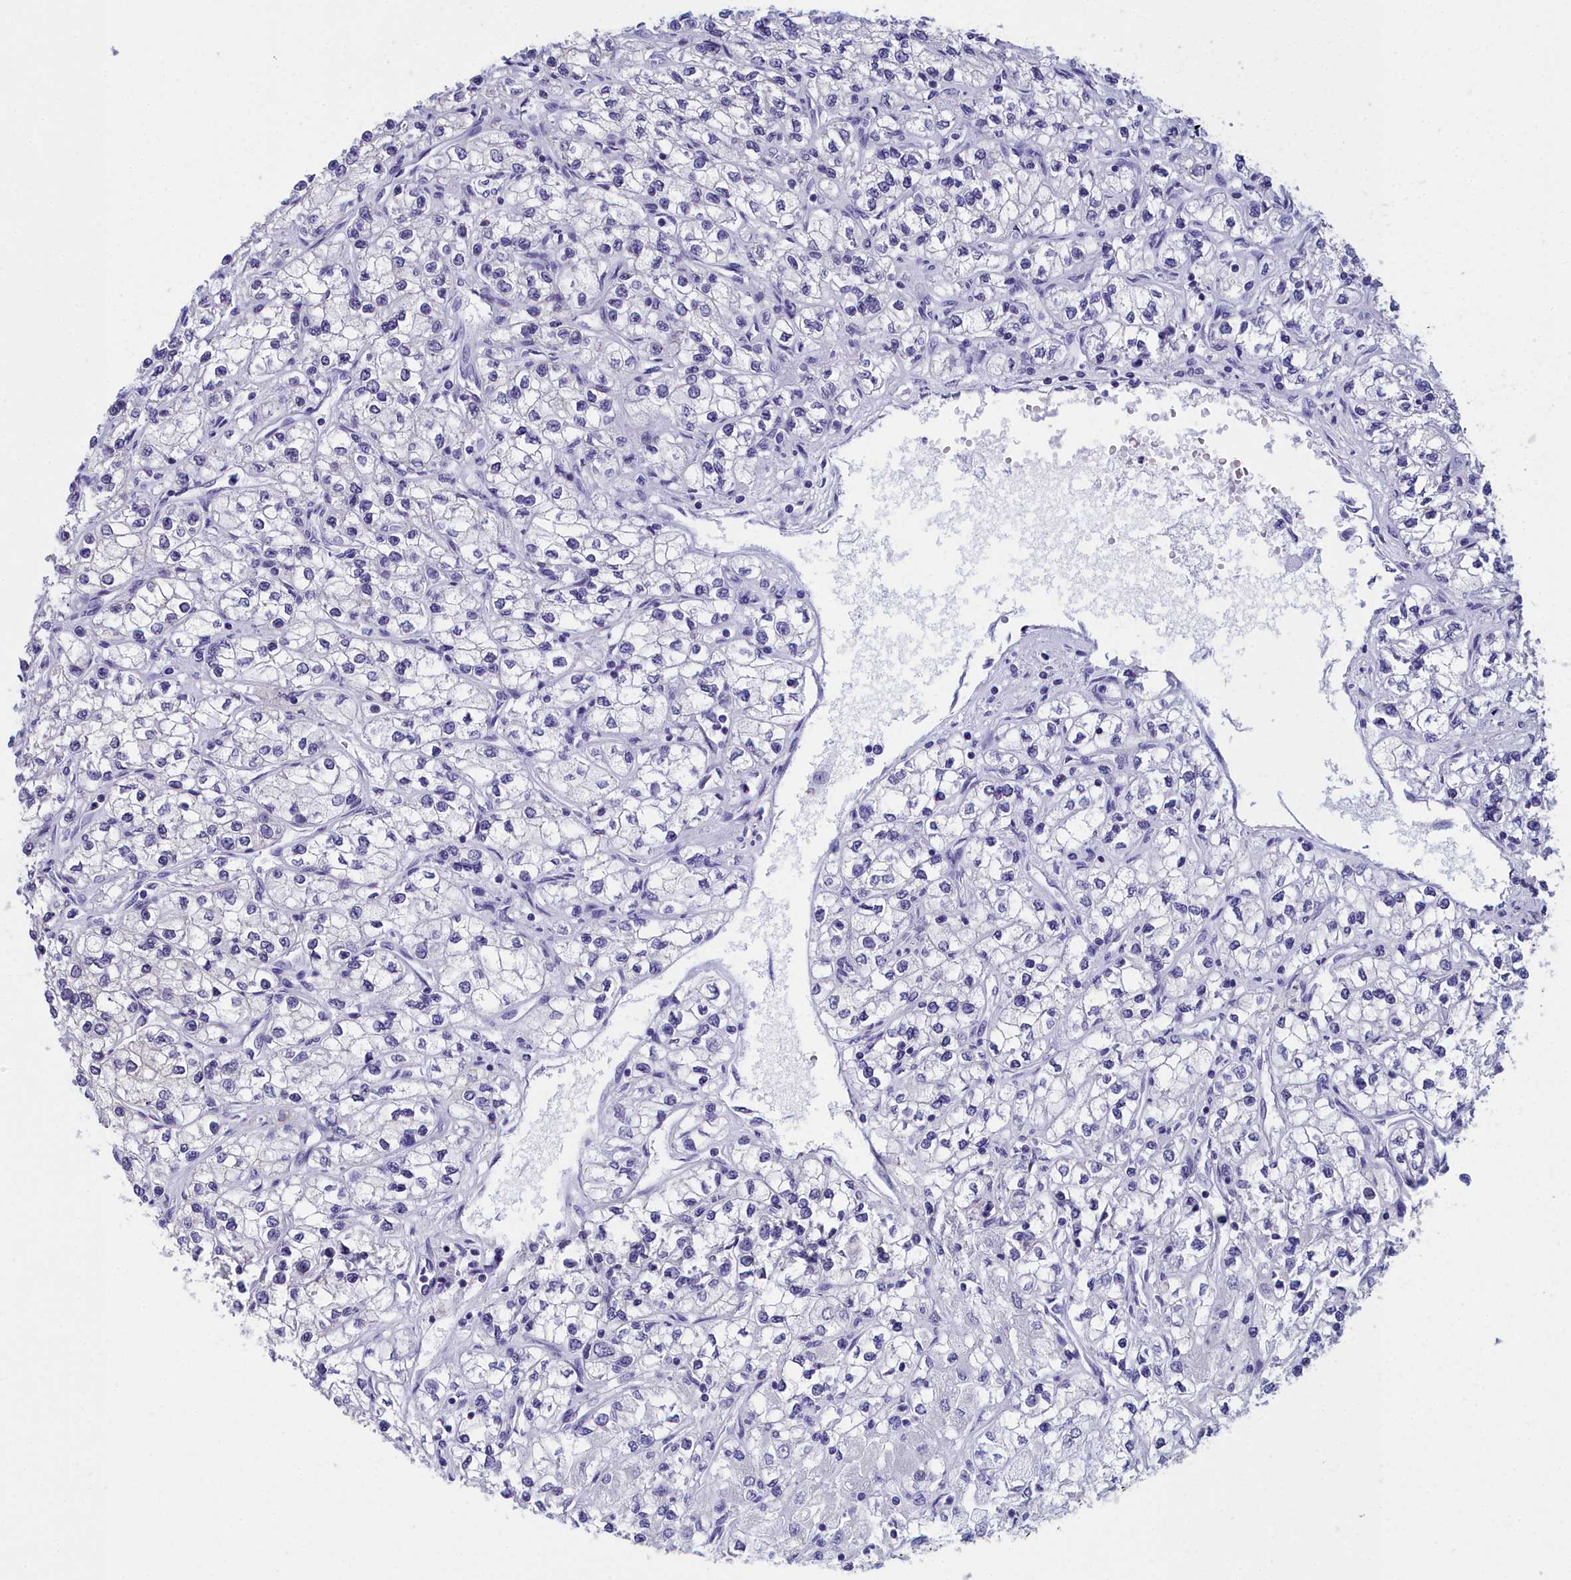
{"staining": {"intensity": "negative", "quantity": "none", "location": "none"}, "tissue": "renal cancer", "cell_type": "Tumor cells", "image_type": "cancer", "snomed": [{"axis": "morphology", "description": "Adenocarcinoma, NOS"}, {"axis": "topography", "description": "Kidney"}], "caption": "The image reveals no staining of tumor cells in adenocarcinoma (renal). (DAB immunohistochemistry visualized using brightfield microscopy, high magnification).", "gene": "CCDC97", "patient": {"sex": "male", "age": 80}}